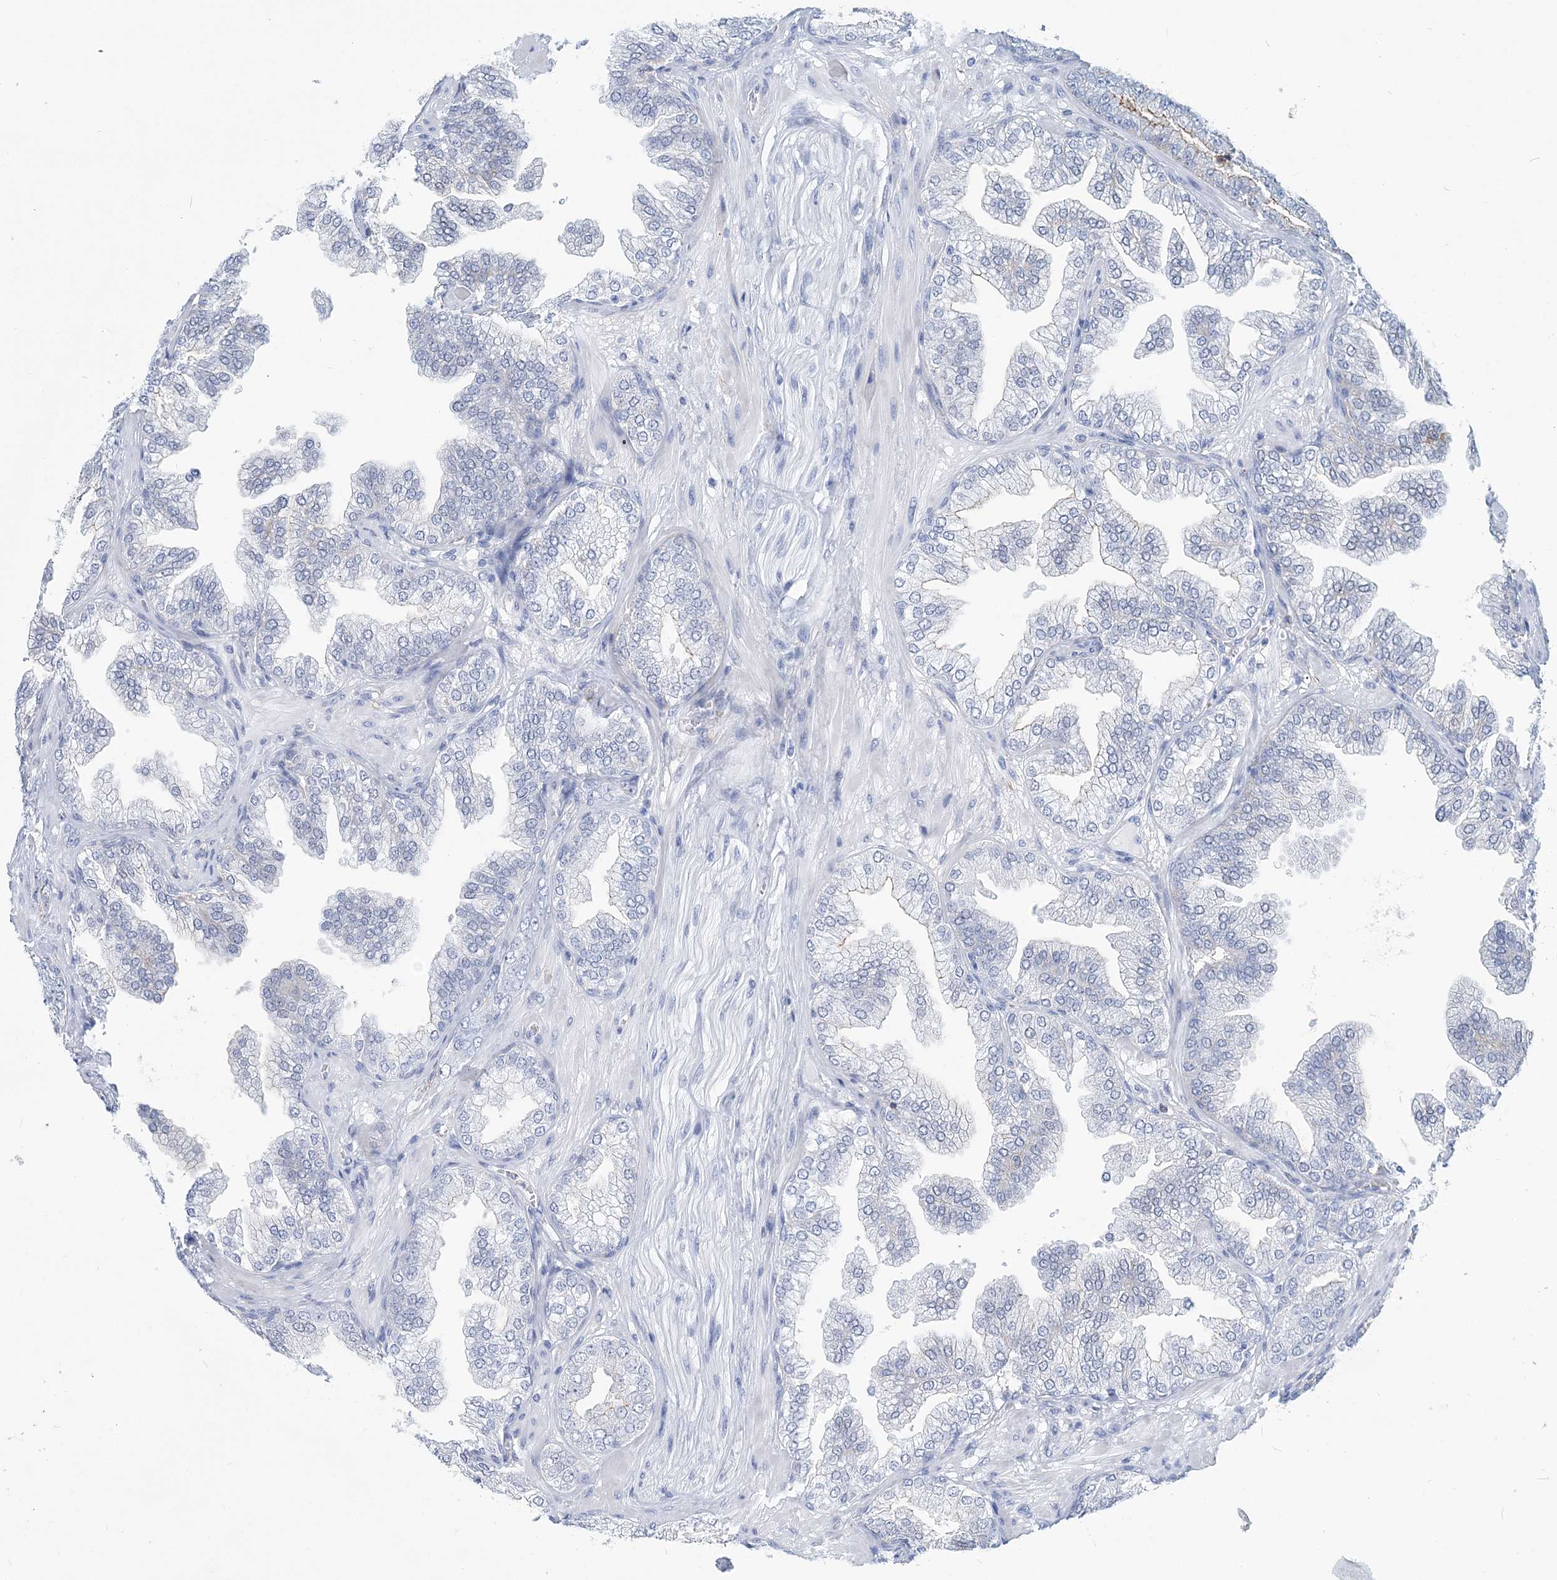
{"staining": {"intensity": "negative", "quantity": "none", "location": "none"}, "tissue": "prostate cancer", "cell_type": "Tumor cells", "image_type": "cancer", "snomed": [{"axis": "morphology", "description": "Adenocarcinoma, High grade"}, {"axis": "topography", "description": "Prostate"}], "caption": "This is an immunohistochemistry micrograph of prostate cancer (high-grade adenocarcinoma). There is no expression in tumor cells.", "gene": "NKX6-1", "patient": {"sex": "male", "age": 58}}